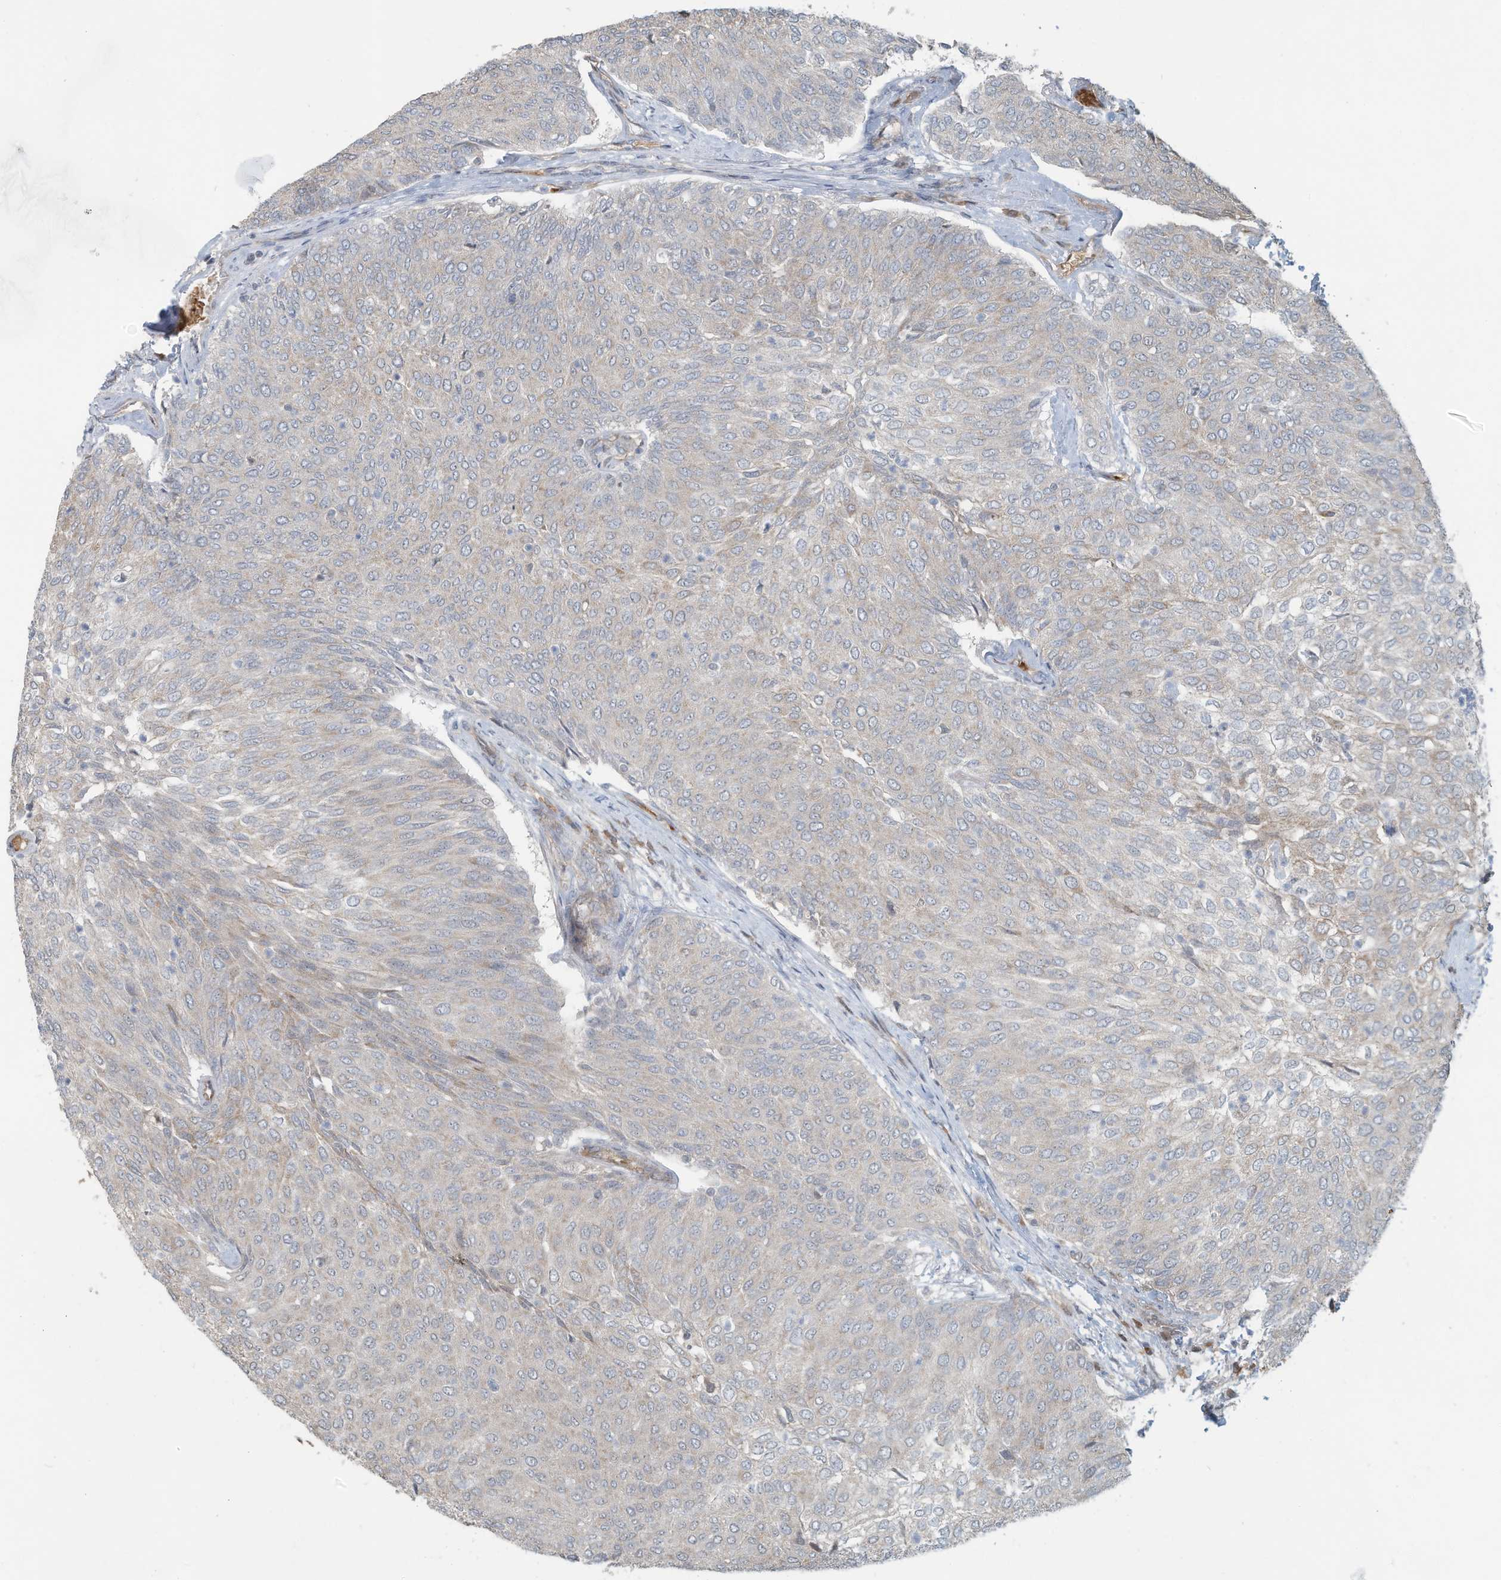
{"staining": {"intensity": "weak", "quantity": "<25%", "location": "cytoplasmic/membranous"}, "tissue": "urothelial cancer", "cell_type": "Tumor cells", "image_type": "cancer", "snomed": [{"axis": "morphology", "description": "Urothelial carcinoma, Low grade"}, {"axis": "topography", "description": "Urinary bladder"}], "caption": "Immunohistochemical staining of urothelial carcinoma (low-grade) exhibits no significant expression in tumor cells. (DAB immunohistochemistry (IHC) visualized using brightfield microscopy, high magnification).", "gene": "ERI2", "patient": {"sex": "female", "age": 79}}